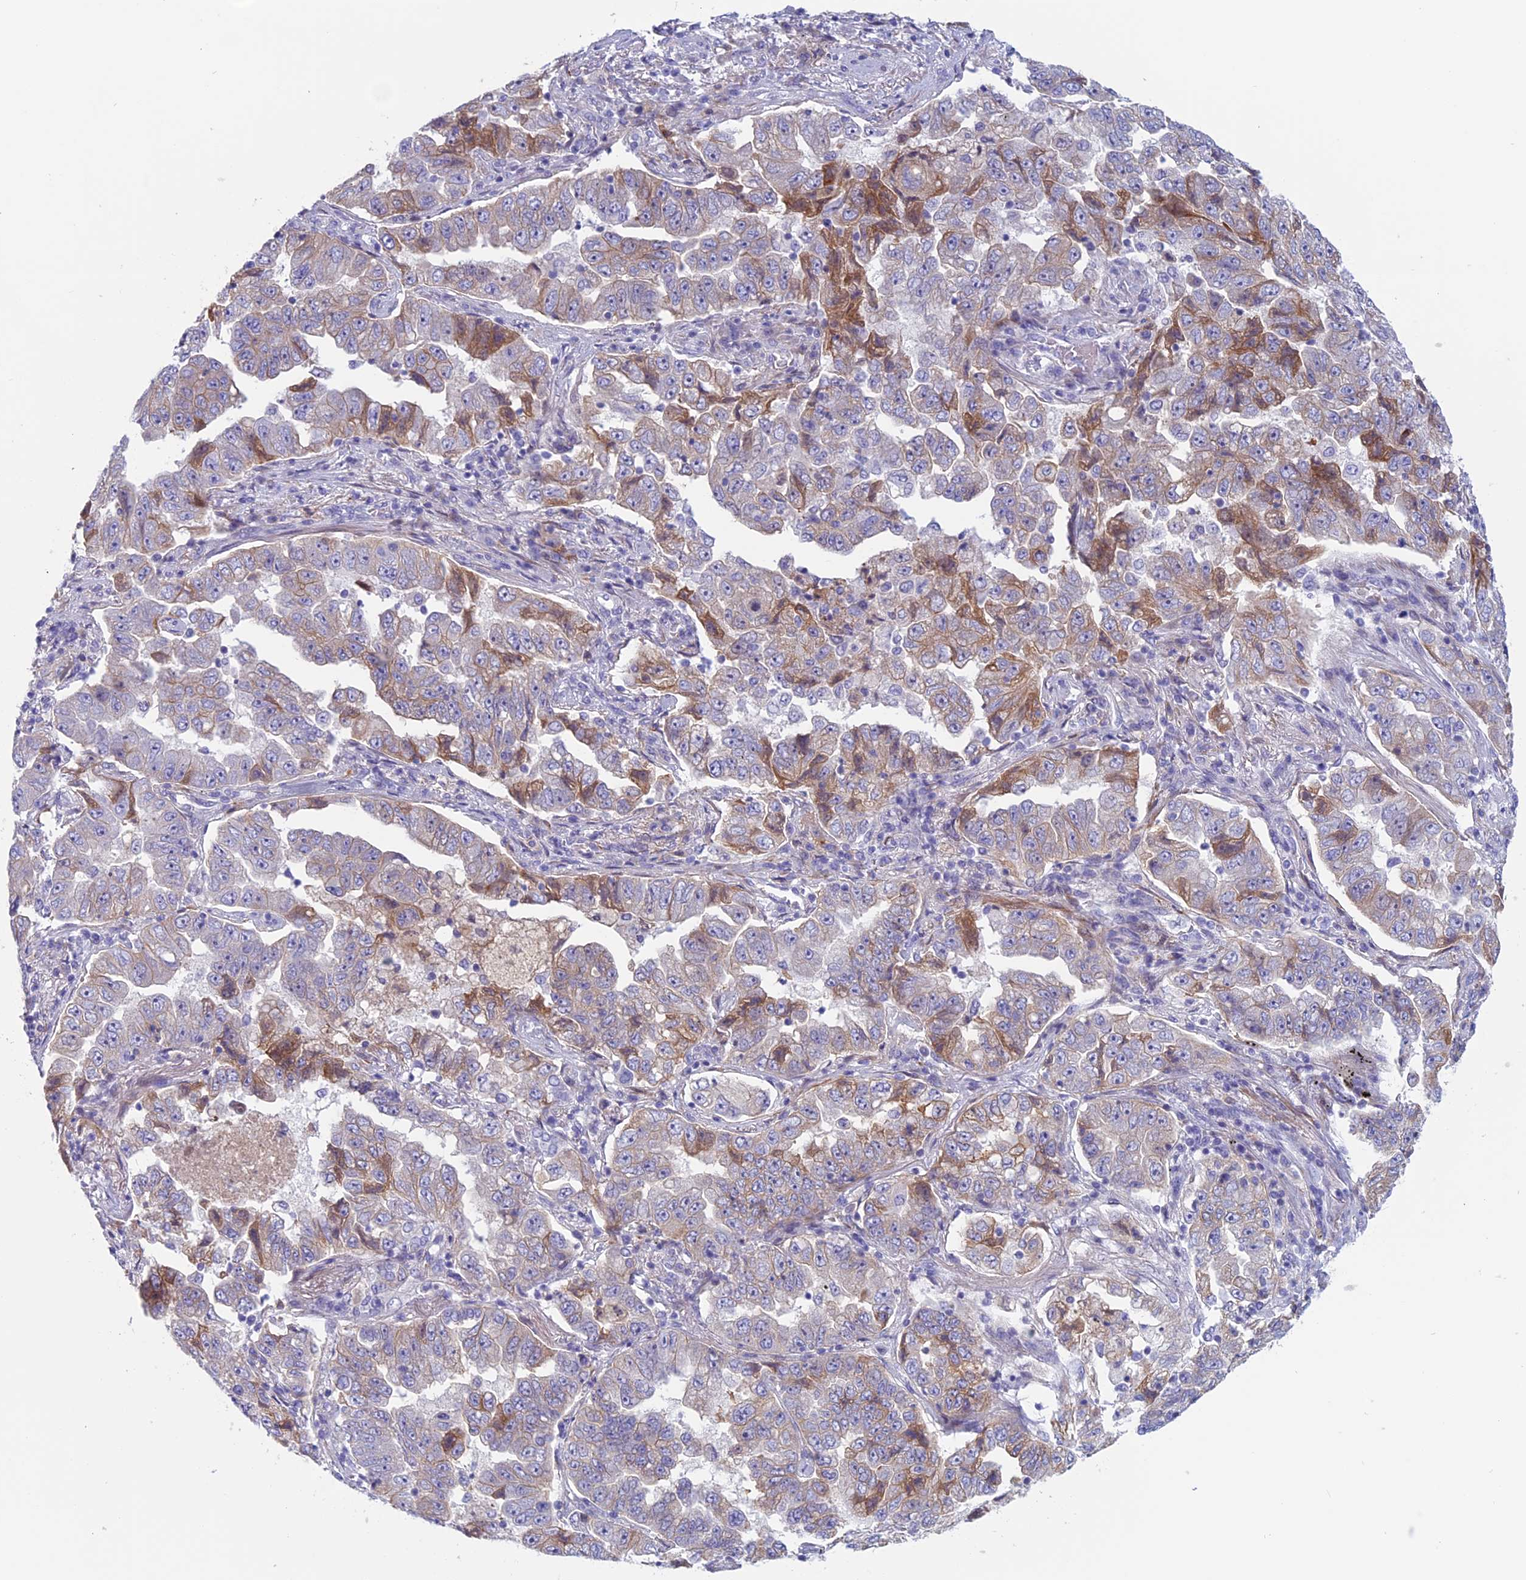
{"staining": {"intensity": "moderate", "quantity": "<25%", "location": "cytoplasmic/membranous"}, "tissue": "lung cancer", "cell_type": "Tumor cells", "image_type": "cancer", "snomed": [{"axis": "morphology", "description": "Adenocarcinoma, NOS"}, {"axis": "topography", "description": "Lung"}], "caption": "A micrograph showing moderate cytoplasmic/membranous positivity in about <25% of tumor cells in lung cancer, as visualized by brown immunohistochemical staining.", "gene": "ANGPTL2", "patient": {"sex": "female", "age": 51}}